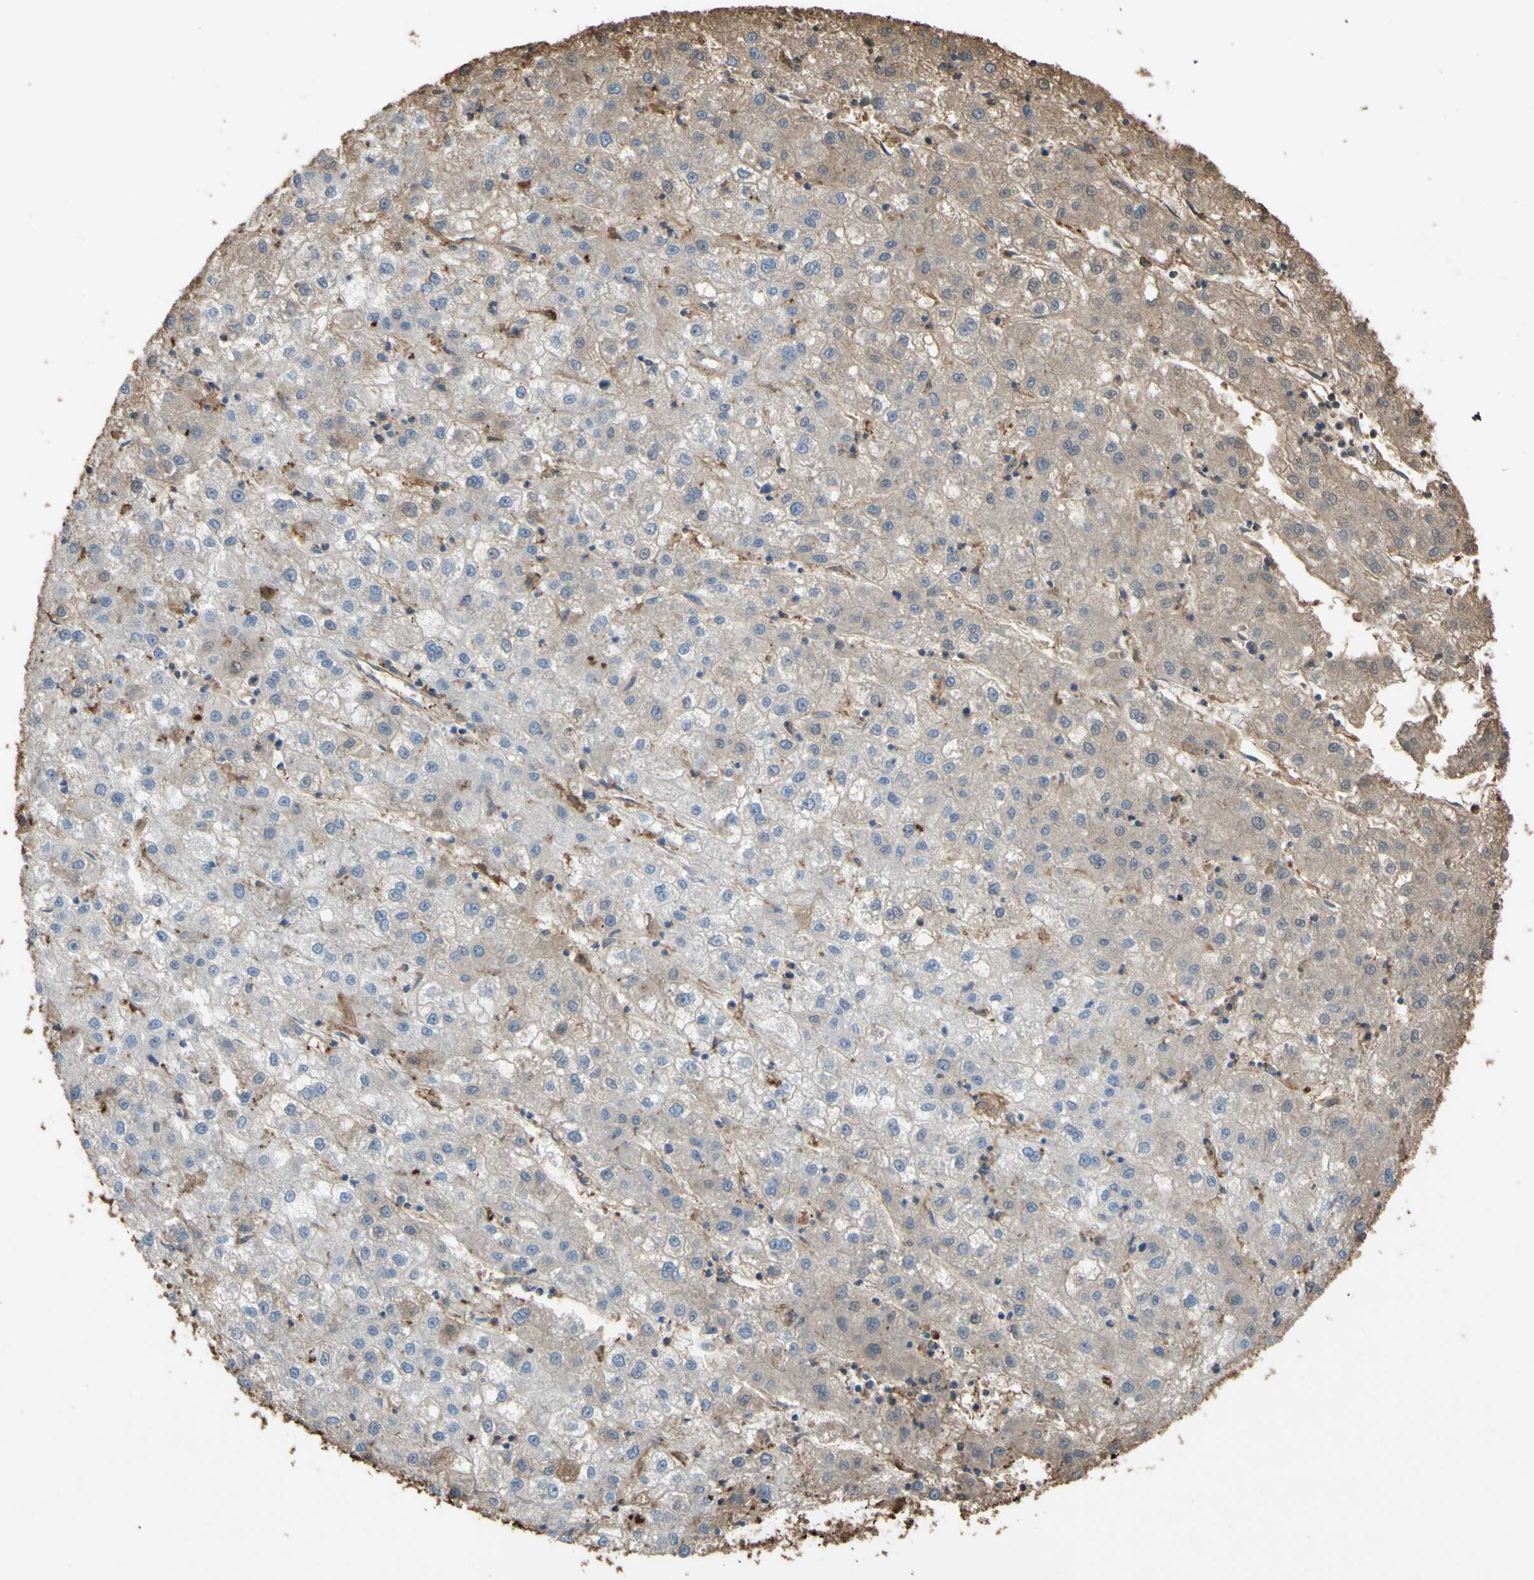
{"staining": {"intensity": "moderate", "quantity": "<25%", "location": "cytoplasmic/membranous"}, "tissue": "liver cancer", "cell_type": "Tumor cells", "image_type": "cancer", "snomed": [{"axis": "morphology", "description": "Carcinoma, Hepatocellular, NOS"}, {"axis": "topography", "description": "Liver"}], "caption": "Hepatocellular carcinoma (liver) stained for a protein (brown) reveals moderate cytoplasmic/membranous positive positivity in approximately <25% of tumor cells.", "gene": "PTGDS", "patient": {"sex": "male", "age": 72}}